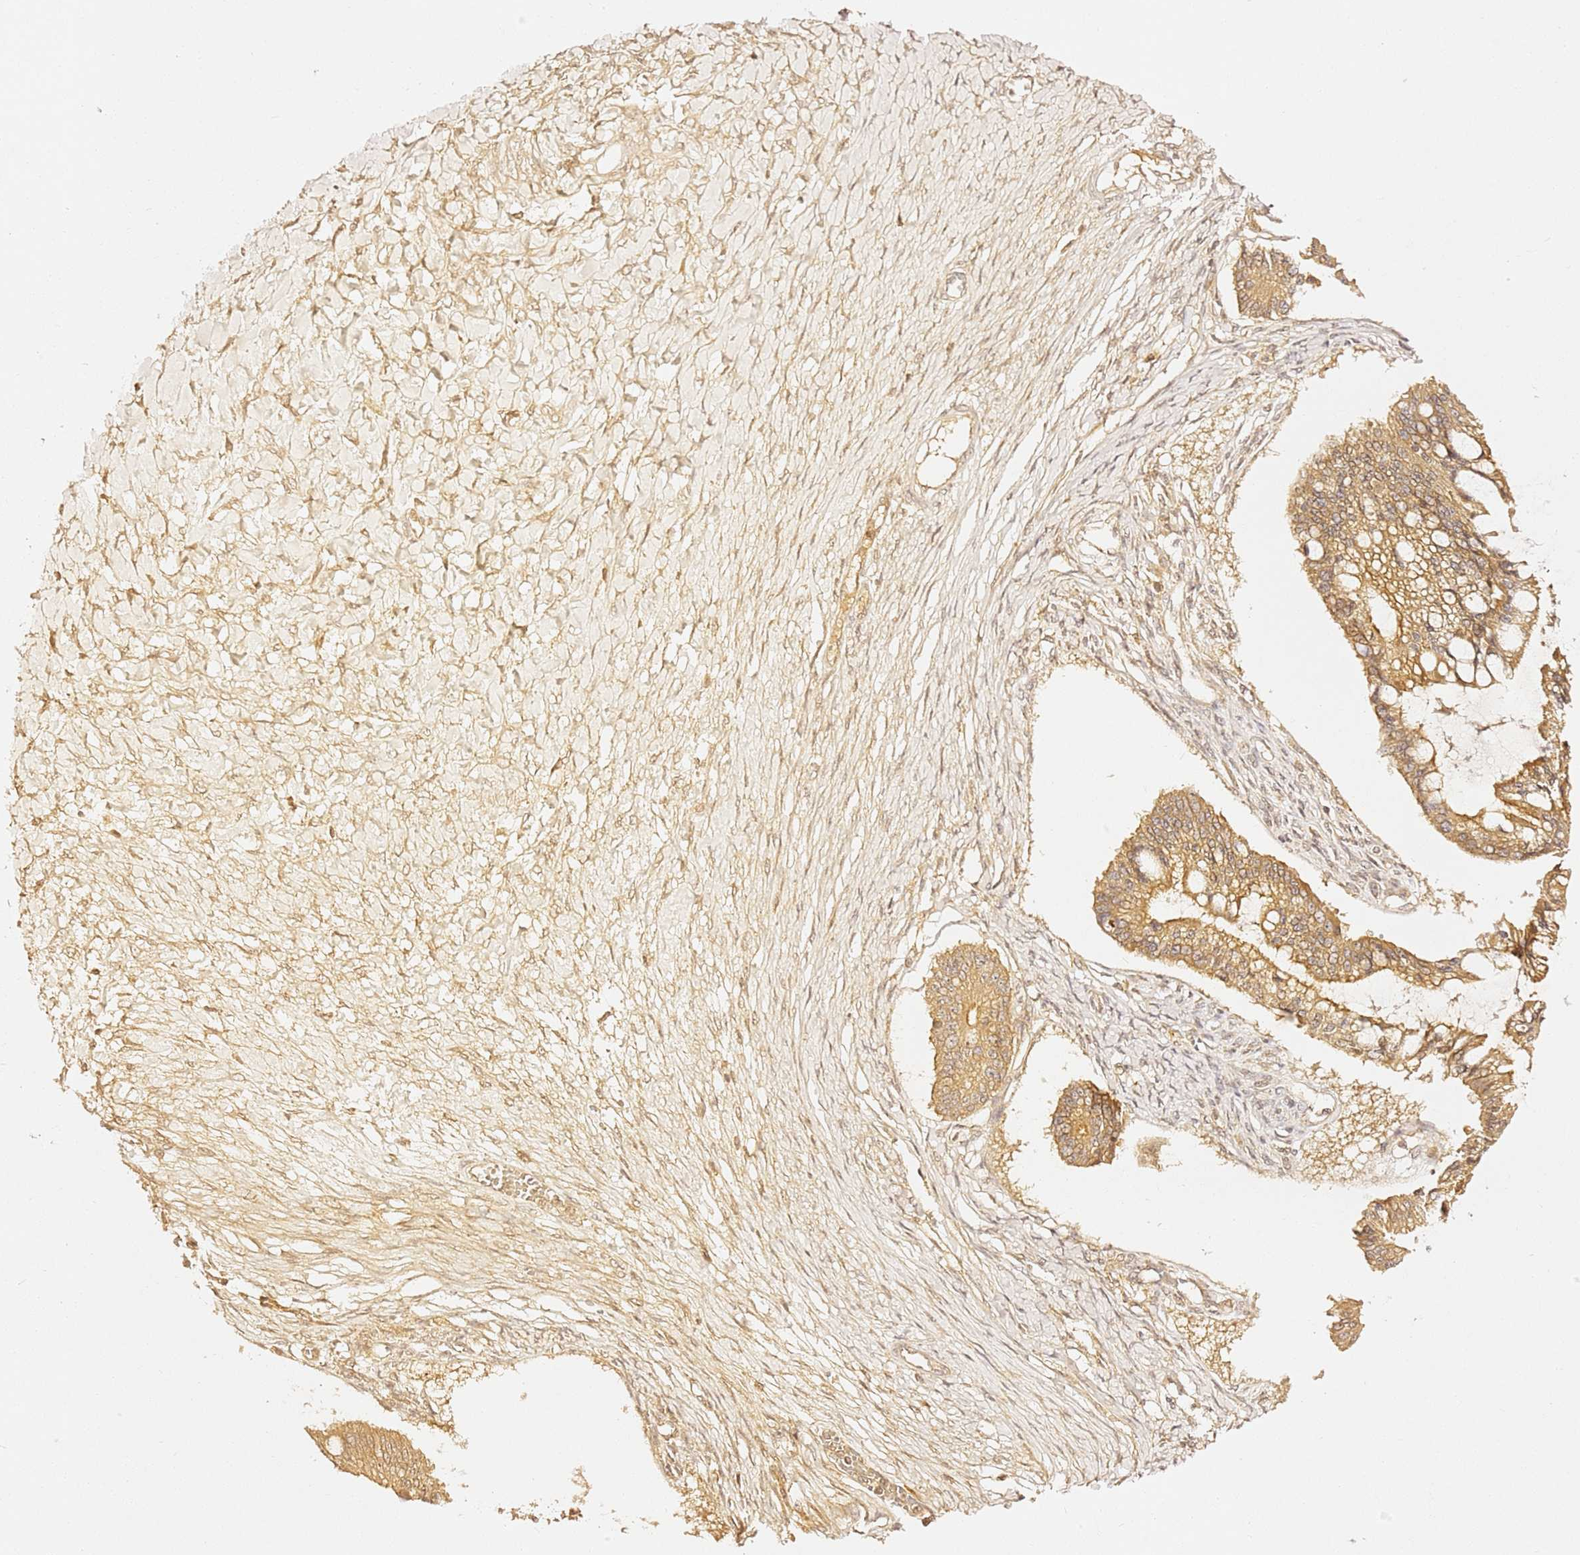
{"staining": {"intensity": "moderate", "quantity": ">75%", "location": "cytoplasmic/membranous"}, "tissue": "ovarian cancer", "cell_type": "Tumor cells", "image_type": "cancer", "snomed": [{"axis": "morphology", "description": "Cystadenocarcinoma, mucinous, NOS"}, {"axis": "topography", "description": "Ovary"}], "caption": "Protein expression analysis of ovarian mucinous cystadenocarcinoma shows moderate cytoplasmic/membranous positivity in approximately >75% of tumor cells.", "gene": "OSBPL2", "patient": {"sex": "female", "age": 73}}